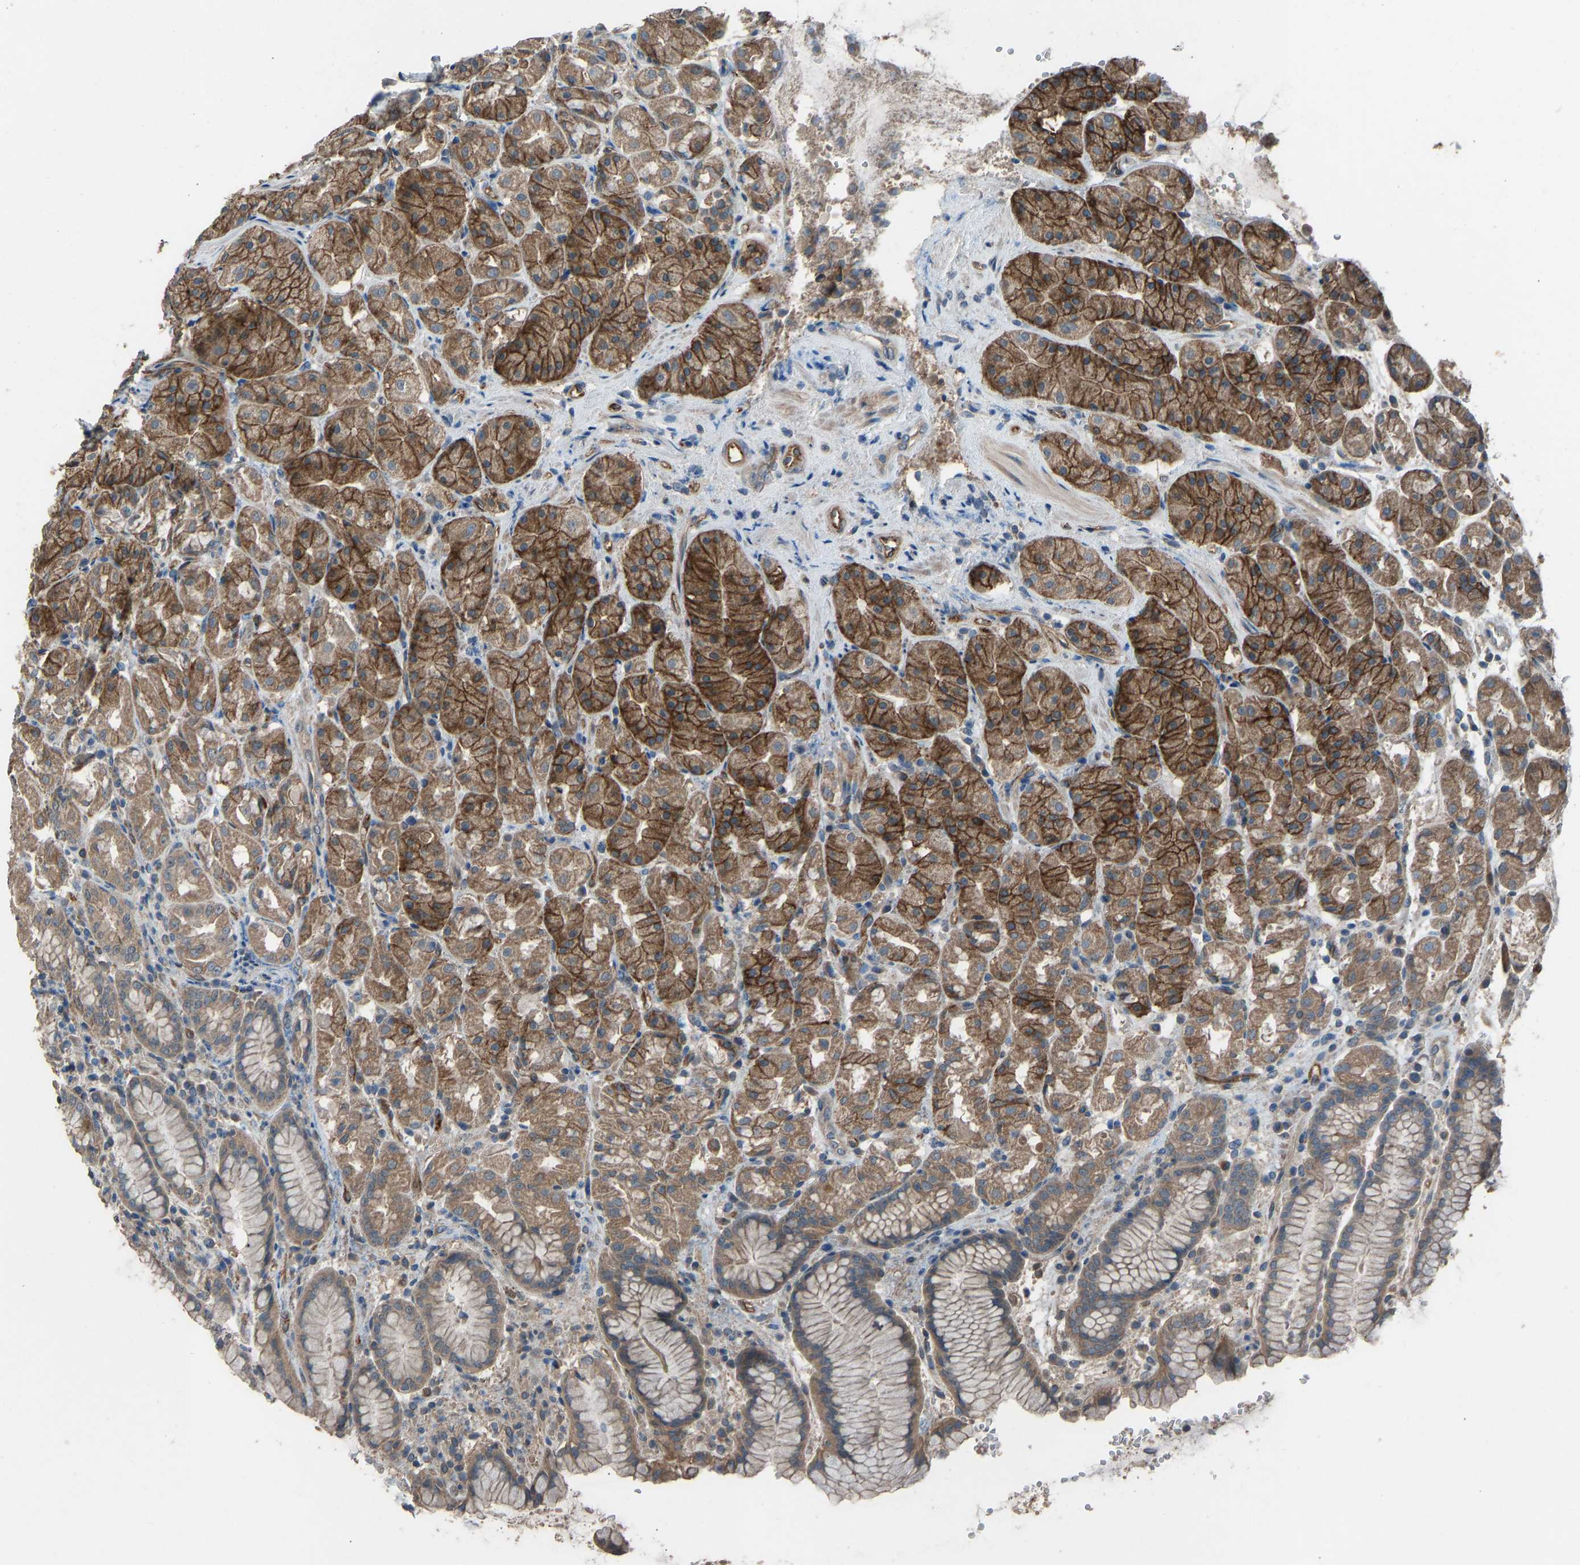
{"staining": {"intensity": "moderate", "quantity": ">75%", "location": "cytoplasmic/membranous"}, "tissue": "stomach", "cell_type": "Glandular cells", "image_type": "normal", "snomed": [{"axis": "morphology", "description": "Normal tissue, NOS"}, {"axis": "topography", "description": "Stomach"}, {"axis": "topography", "description": "Stomach, lower"}], "caption": "Protein expression analysis of unremarkable human stomach reveals moderate cytoplasmic/membranous staining in approximately >75% of glandular cells.", "gene": "SLC43A1", "patient": {"sex": "female", "age": 56}}